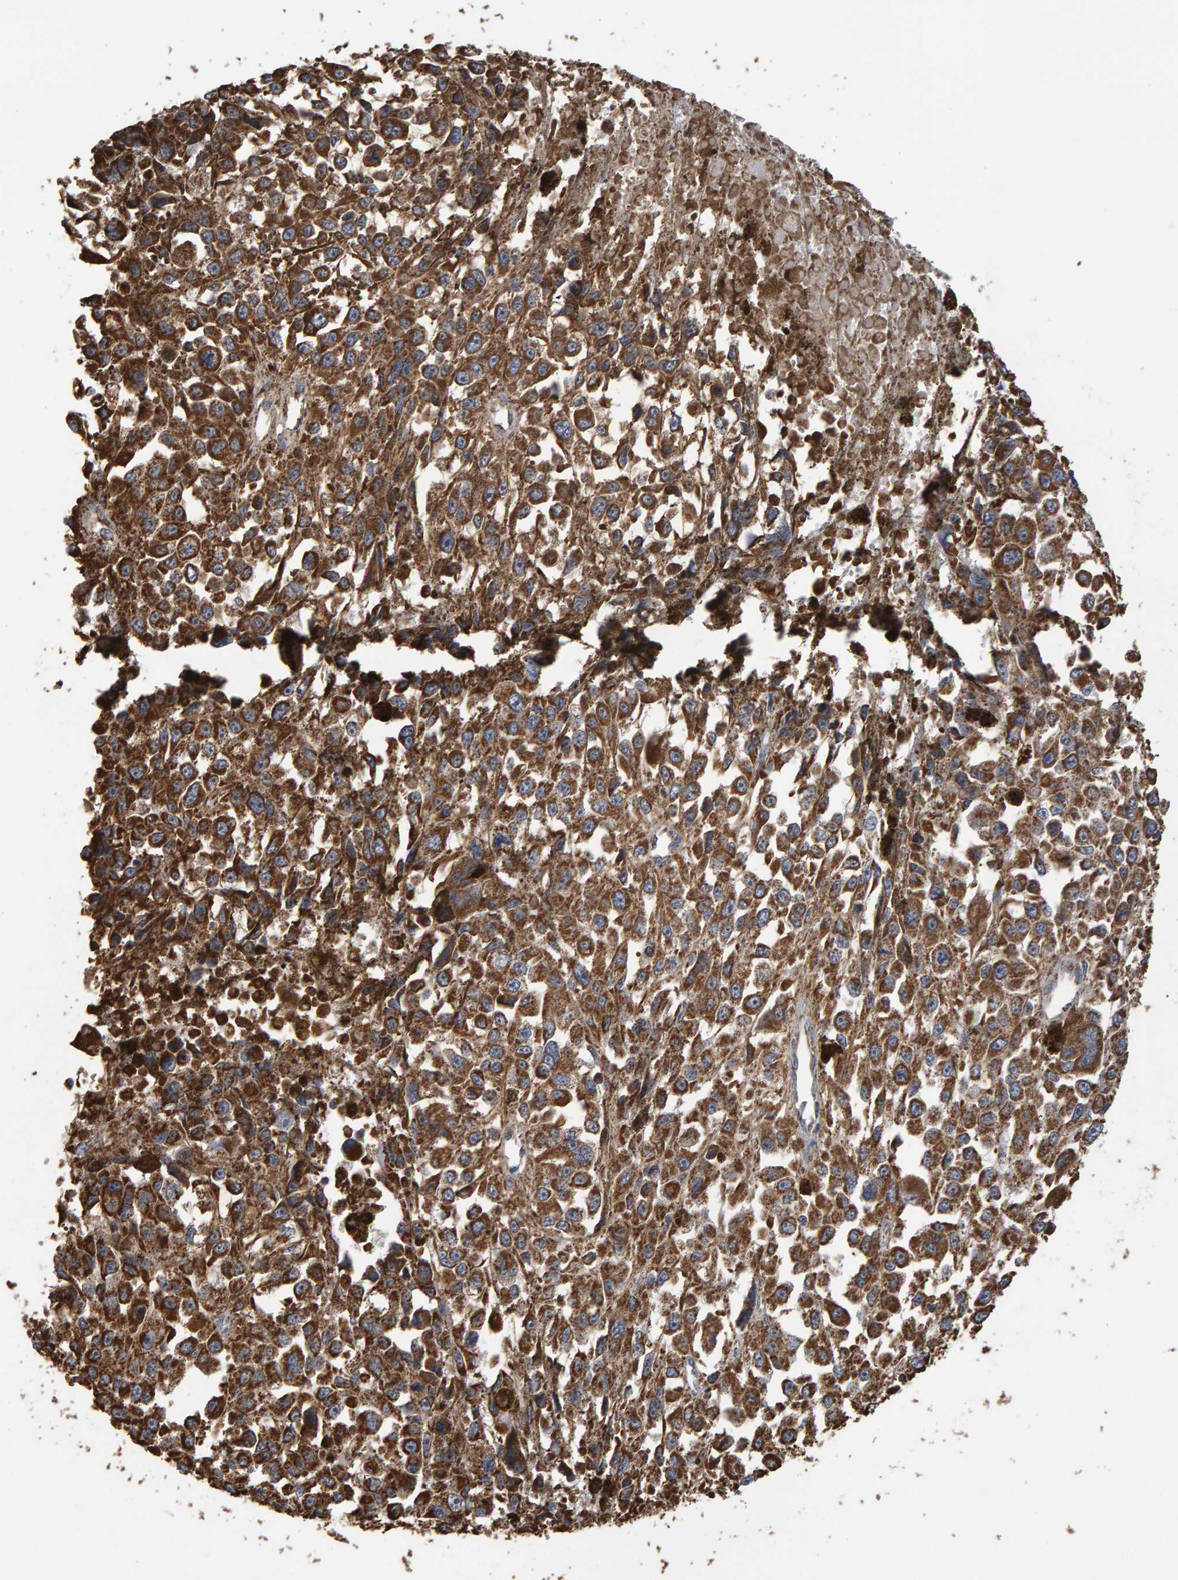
{"staining": {"intensity": "strong", "quantity": ">75%", "location": "cytoplasmic/membranous"}, "tissue": "melanoma", "cell_type": "Tumor cells", "image_type": "cancer", "snomed": [{"axis": "morphology", "description": "Malignant melanoma, Metastatic site"}, {"axis": "topography", "description": "Lymph node"}], "caption": "Immunohistochemical staining of melanoma shows high levels of strong cytoplasmic/membranous staining in approximately >75% of tumor cells.", "gene": "TOM1L1", "patient": {"sex": "male", "age": 59}}